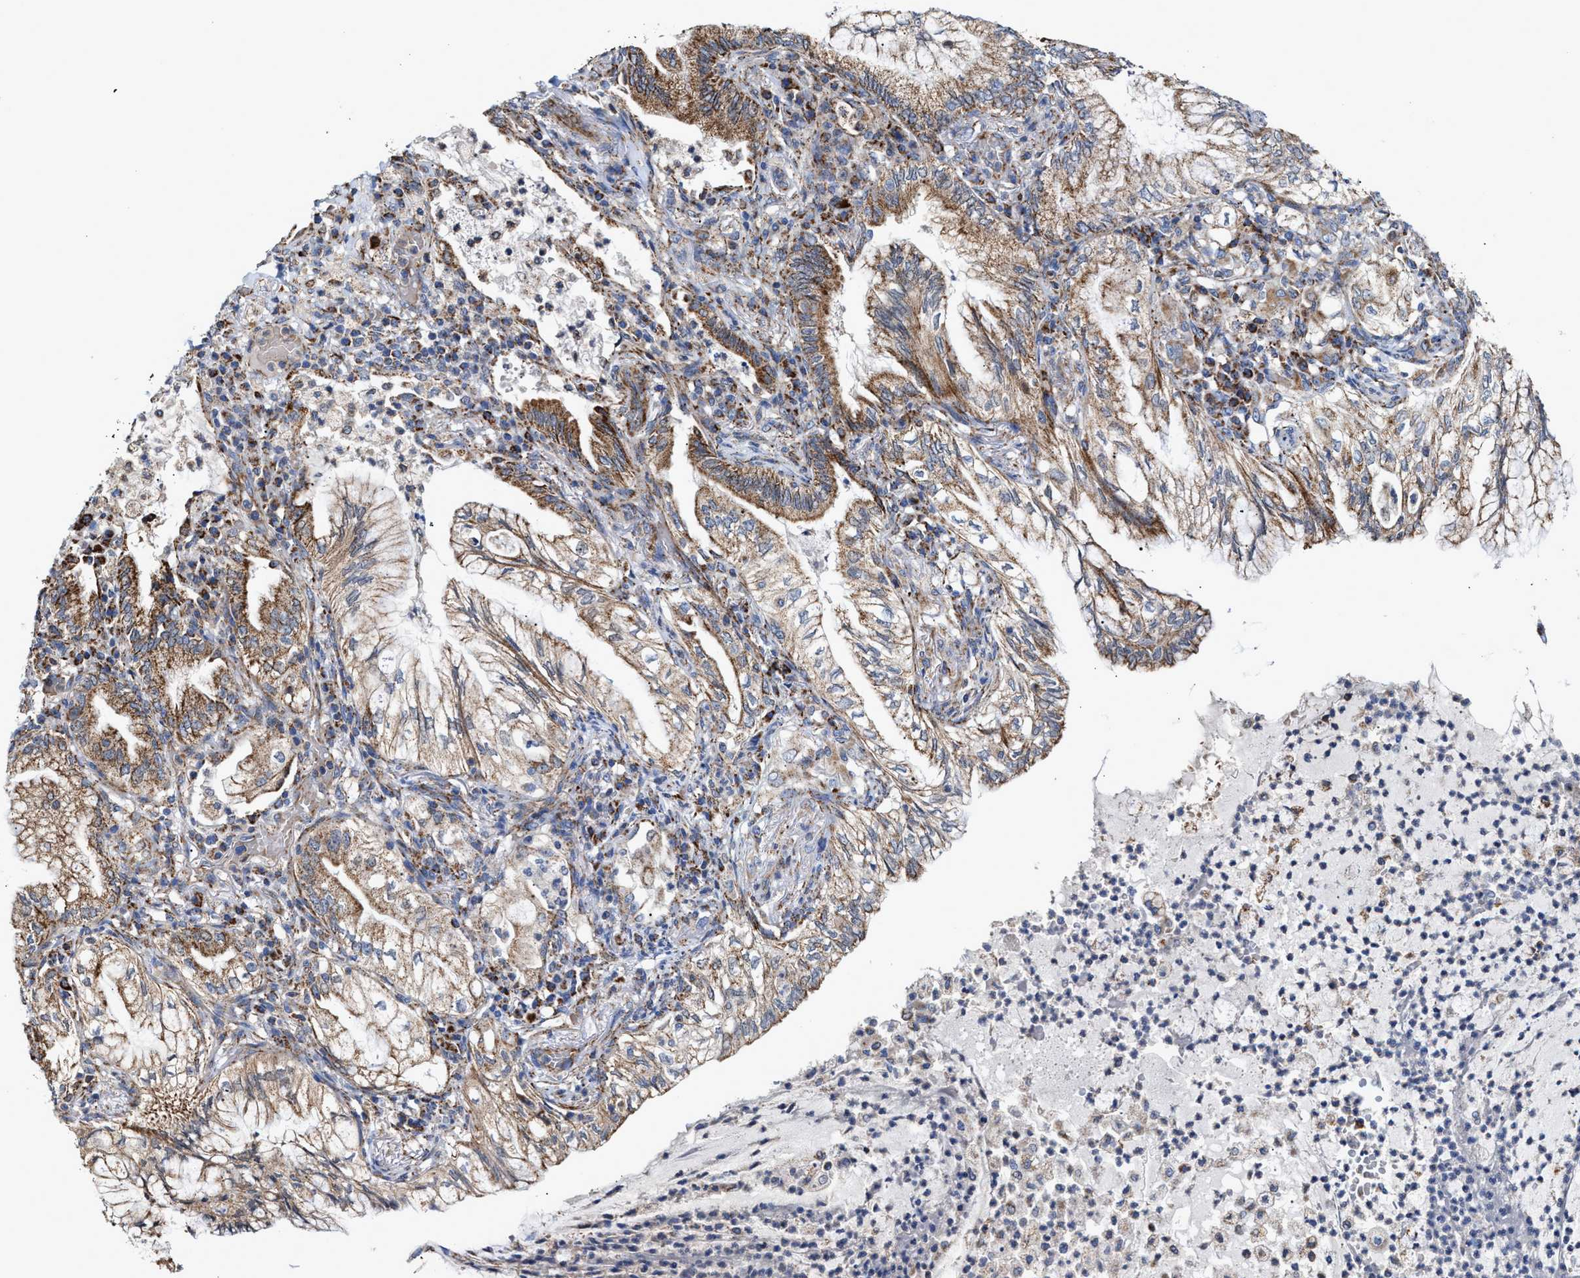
{"staining": {"intensity": "moderate", "quantity": ">75%", "location": "cytoplasmic/membranous"}, "tissue": "lung cancer", "cell_type": "Tumor cells", "image_type": "cancer", "snomed": [{"axis": "morphology", "description": "Adenocarcinoma, NOS"}, {"axis": "topography", "description": "Lung"}], "caption": "The immunohistochemical stain labels moderate cytoplasmic/membranous staining in tumor cells of lung cancer tissue.", "gene": "MECR", "patient": {"sex": "female", "age": 70}}